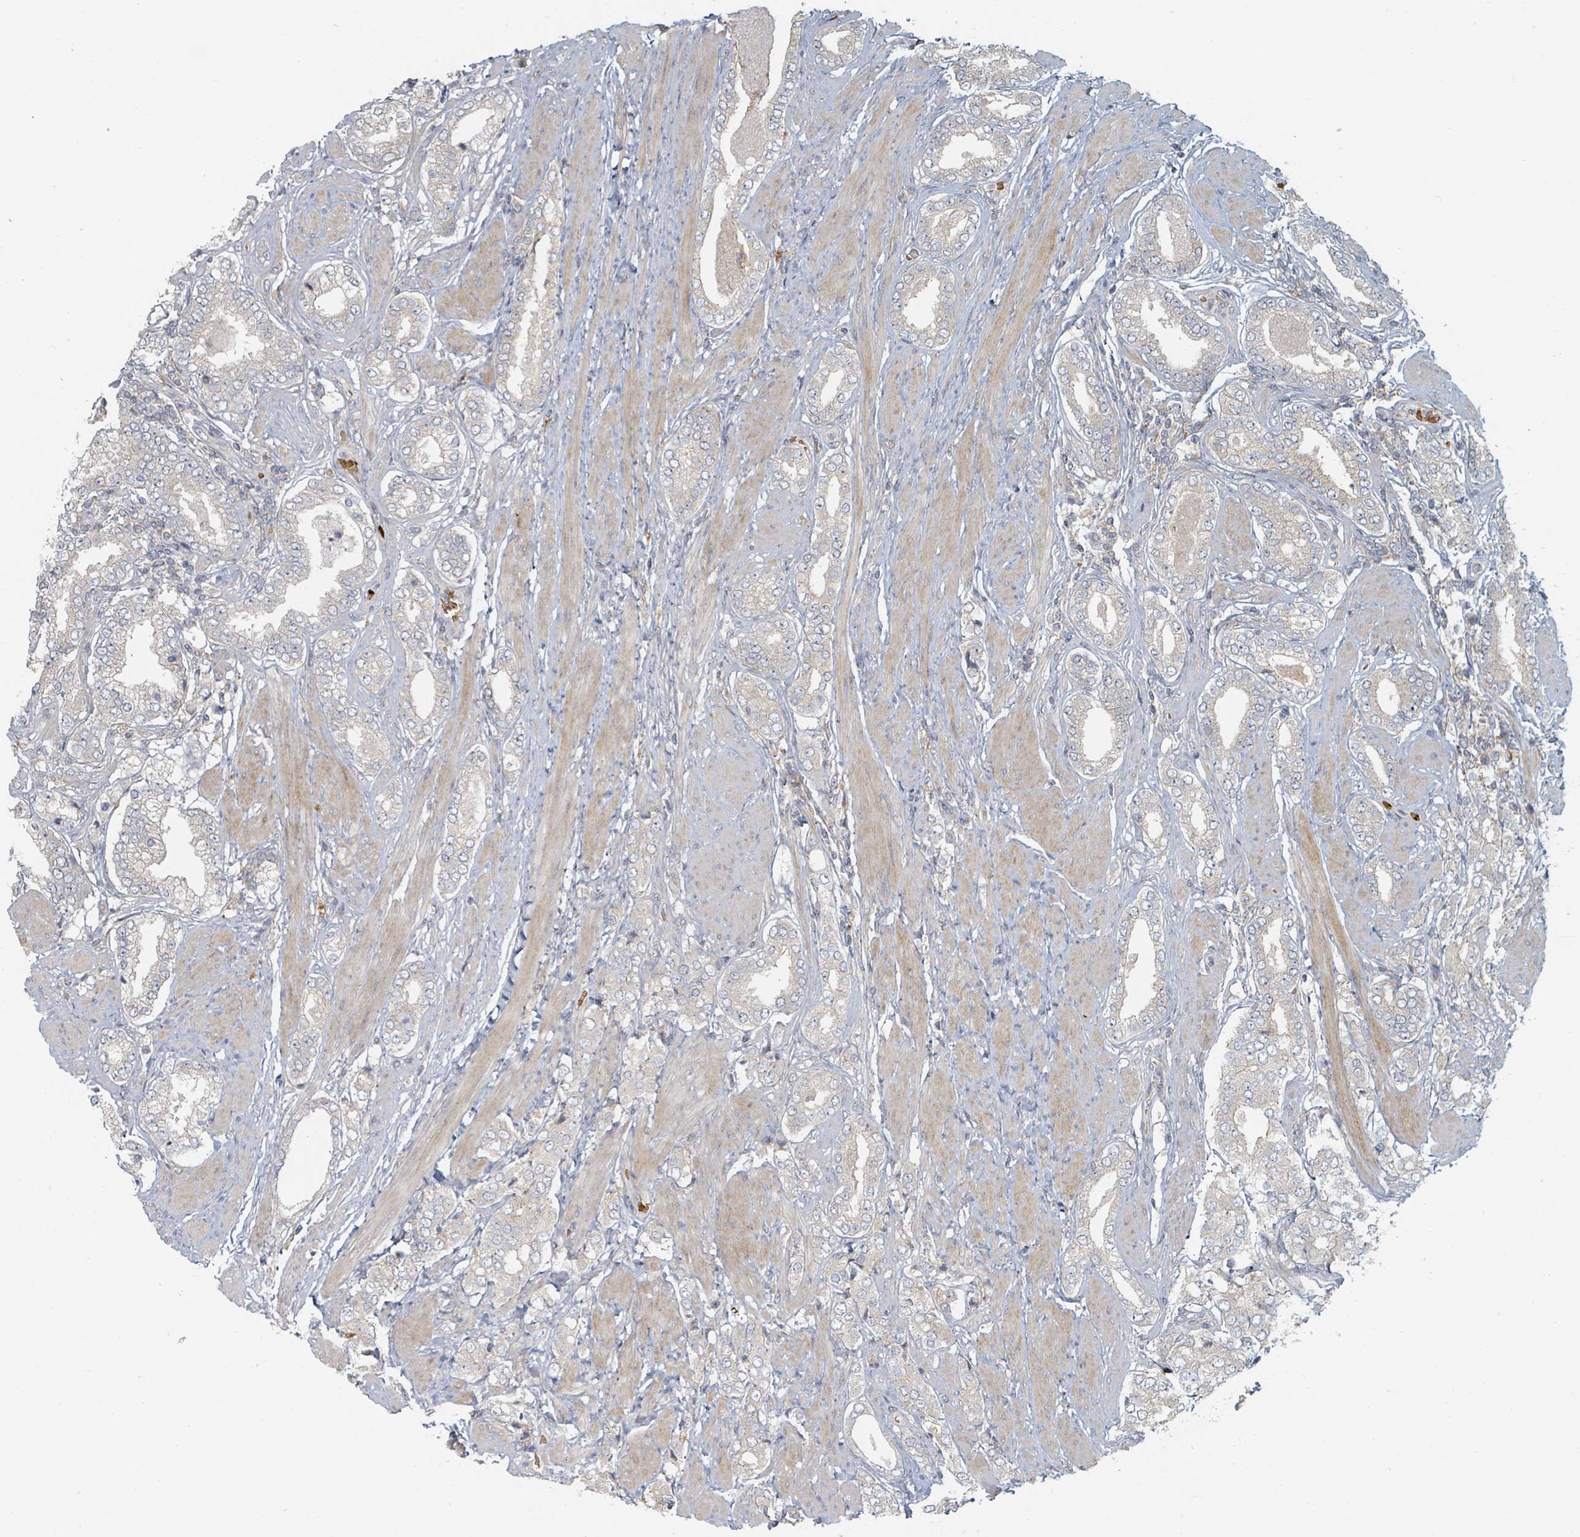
{"staining": {"intensity": "negative", "quantity": "none", "location": "none"}, "tissue": "prostate cancer", "cell_type": "Tumor cells", "image_type": "cancer", "snomed": [{"axis": "morphology", "description": "Adenocarcinoma, High grade"}, {"axis": "topography", "description": "Prostate"}], "caption": "This photomicrograph is of adenocarcinoma (high-grade) (prostate) stained with immunohistochemistry (IHC) to label a protein in brown with the nuclei are counter-stained blue. There is no positivity in tumor cells.", "gene": "TRPC4AP", "patient": {"sex": "male", "age": 71}}